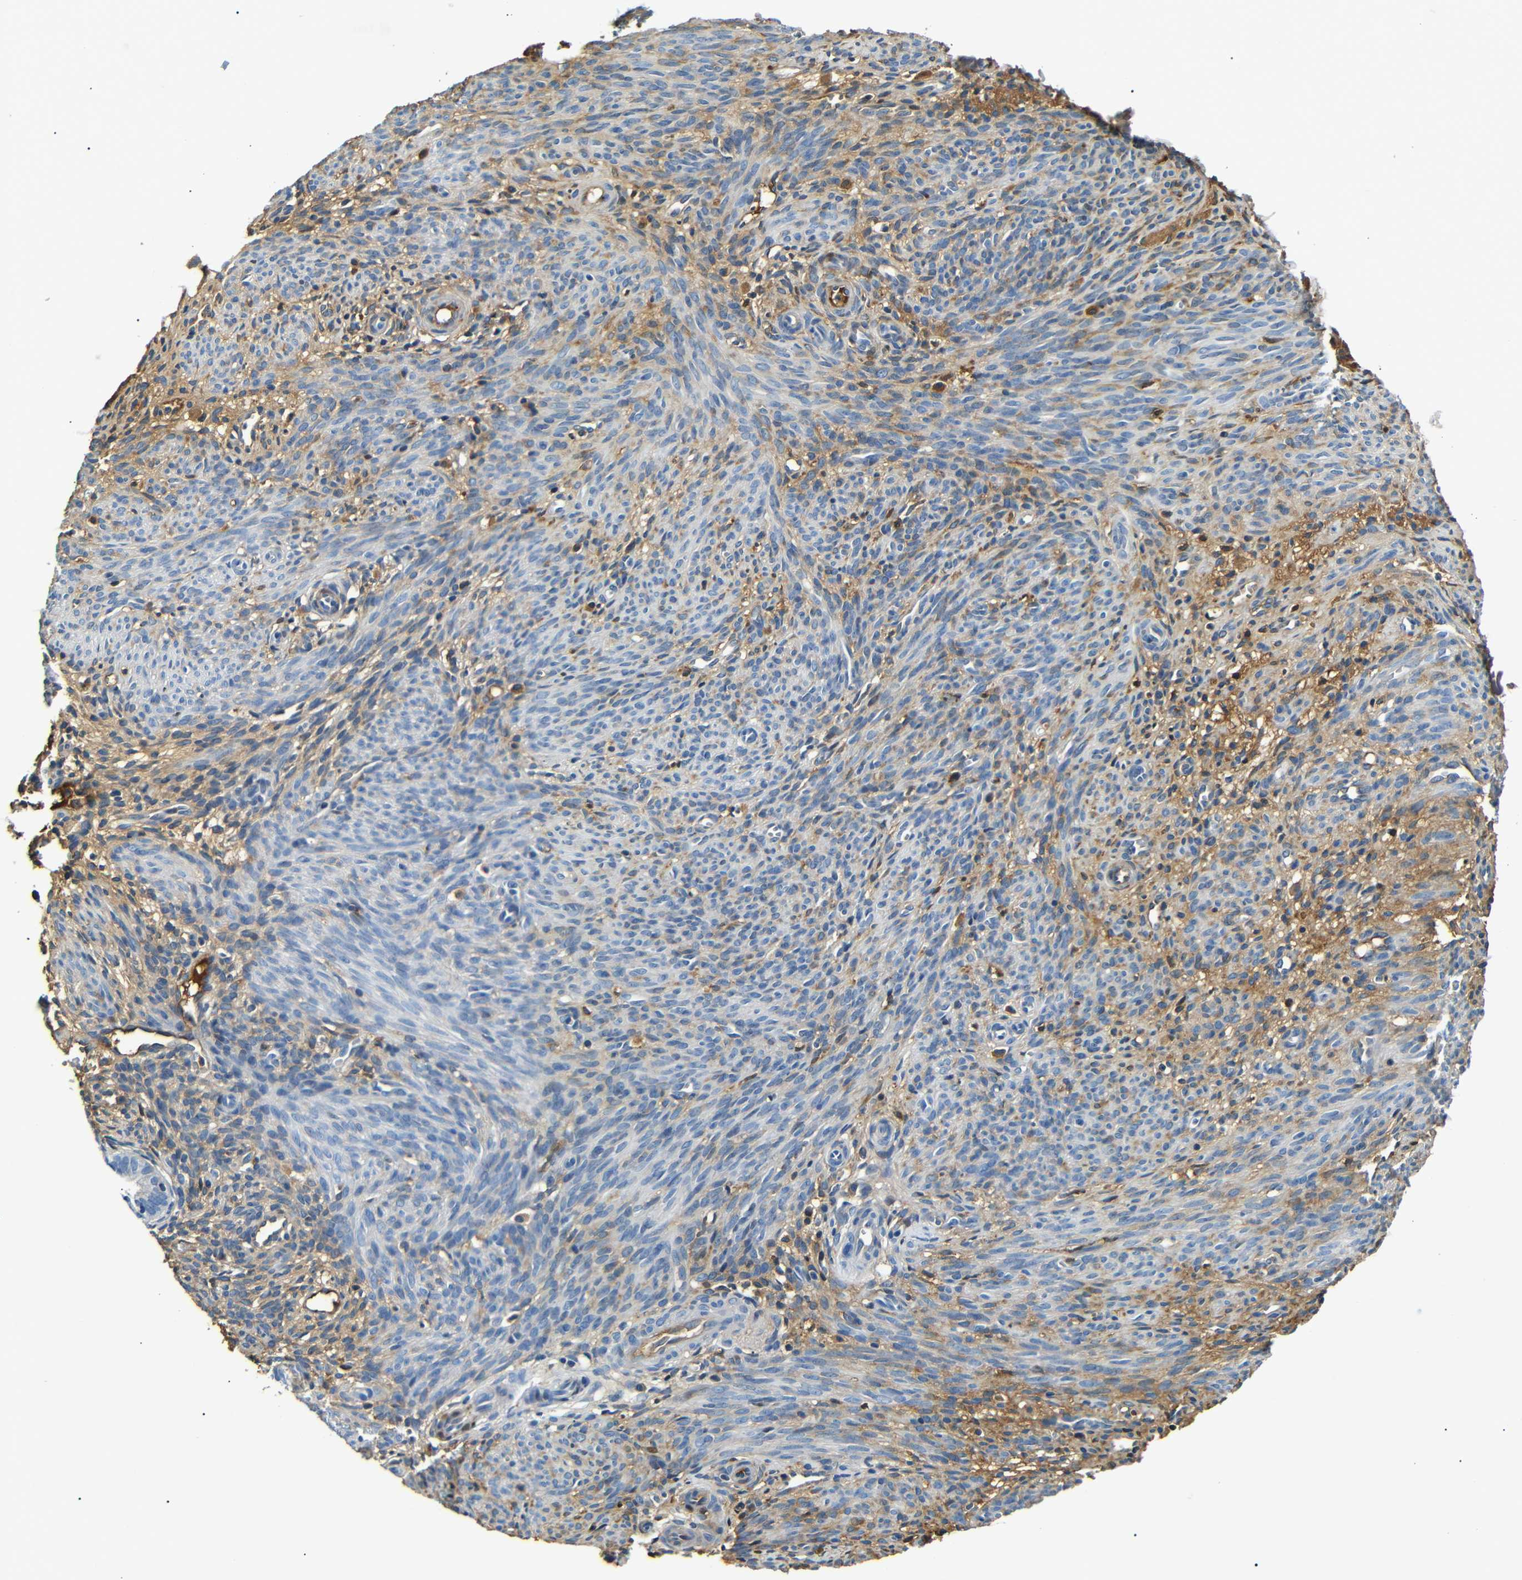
{"staining": {"intensity": "weak", "quantity": "<25%", "location": "cytoplasmic/membranous"}, "tissue": "endometrium", "cell_type": "Cells in endometrial stroma", "image_type": "normal", "snomed": [{"axis": "morphology", "description": "Normal tissue, NOS"}, {"axis": "morphology", "description": "Adenocarcinoma, NOS"}, {"axis": "topography", "description": "Endometrium"}, {"axis": "topography", "description": "Ovary"}], "caption": "Immunohistochemistry (IHC) histopathology image of normal human endometrium stained for a protein (brown), which demonstrates no expression in cells in endometrial stroma. (IHC, brightfield microscopy, high magnification).", "gene": "LHCGR", "patient": {"sex": "female", "age": 68}}